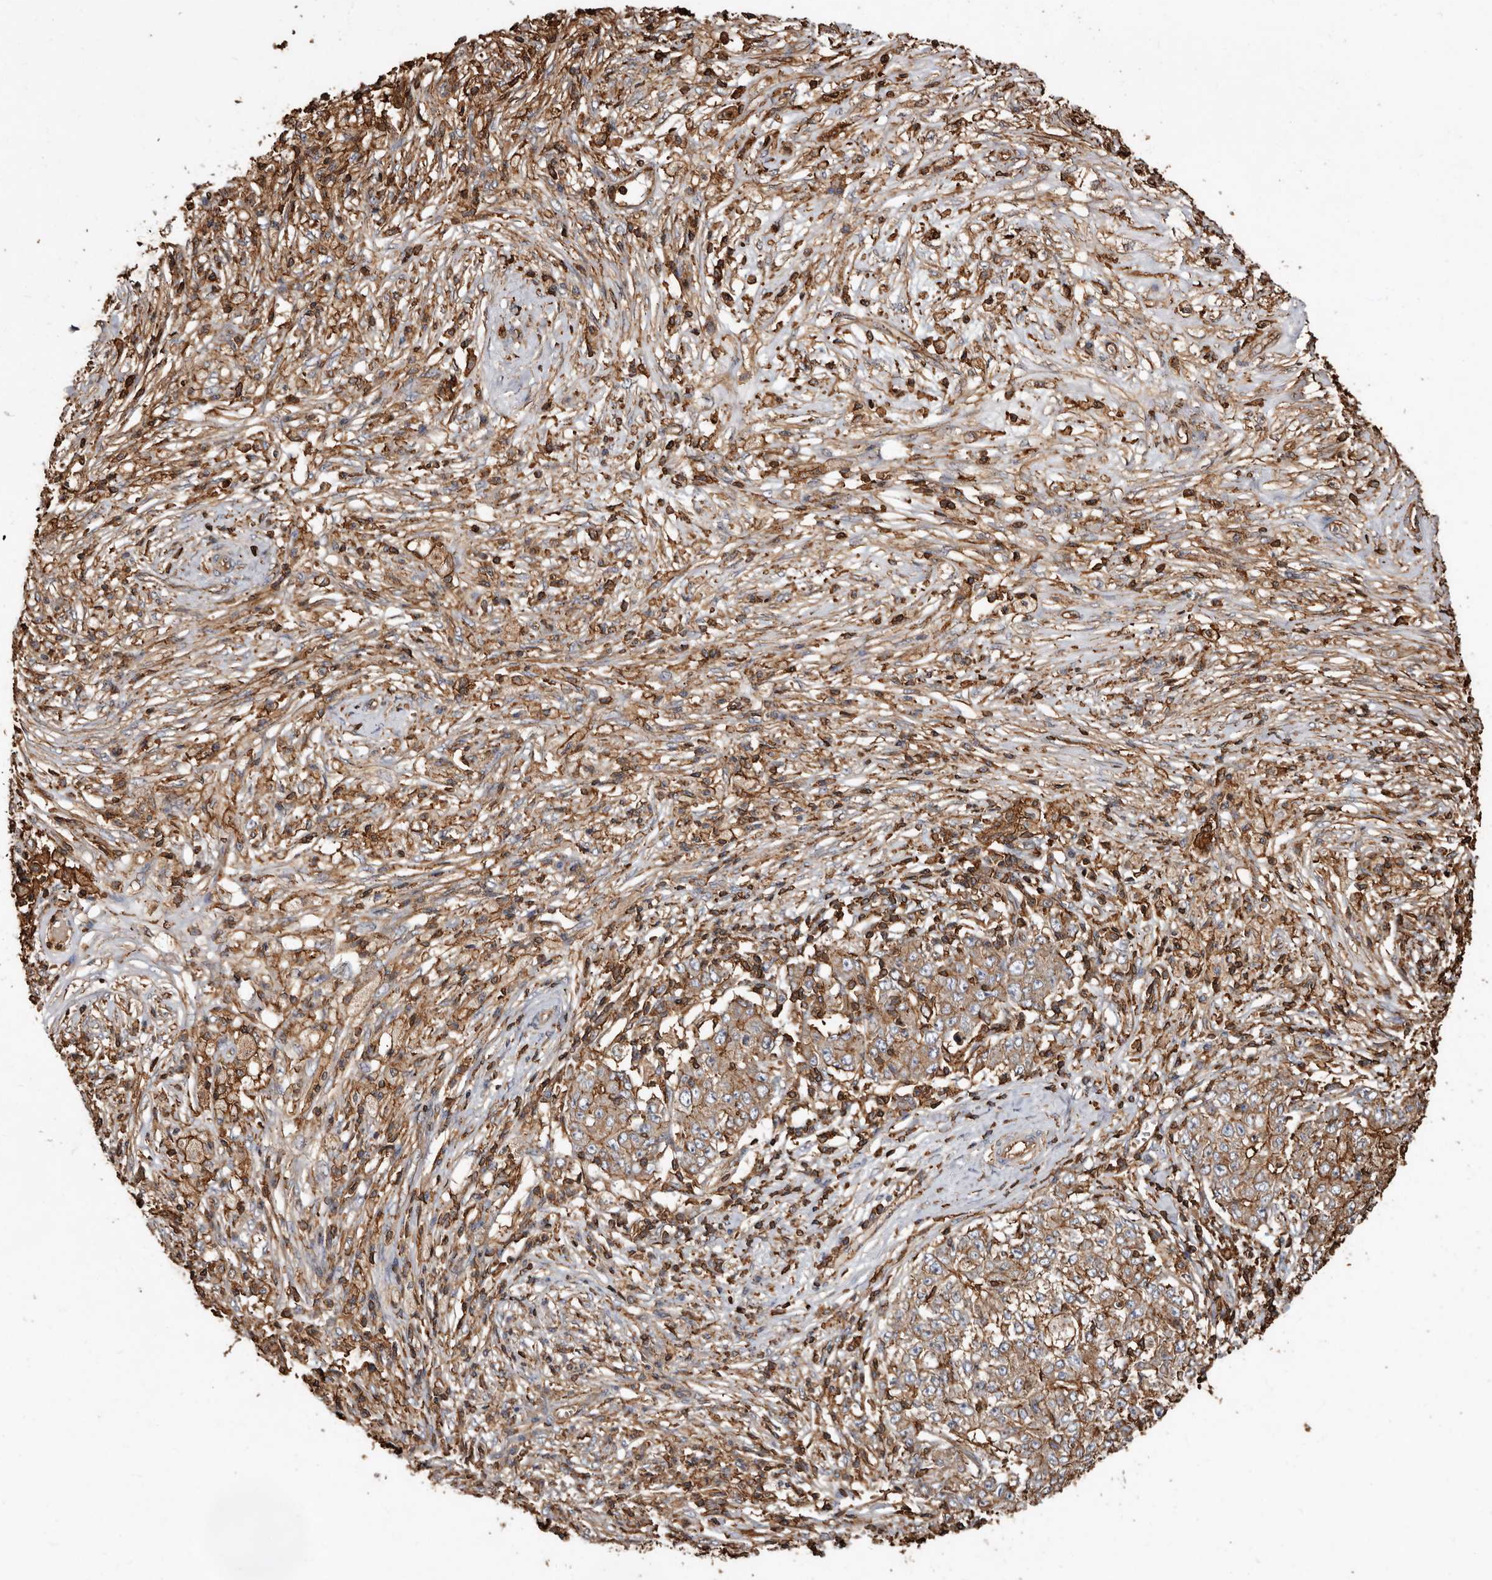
{"staining": {"intensity": "moderate", "quantity": ">75%", "location": "cytoplasmic/membranous"}, "tissue": "ovarian cancer", "cell_type": "Tumor cells", "image_type": "cancer", "snomed": [{"axis": "morphology", "description": "Carcinoma, endometroid"}, {"axis": "topography", "description": "Ovary"}], "caption": "A brown stain shows moderate cytoplasmic/membranous positivity of a protein in human ovarian endometroid carcinoma tumor cells. (DAB IHC, brown staining for protein, blue staining for nuclei).", "gene": "COQ8B", "patient": {"sex": "female", "age": 42}}